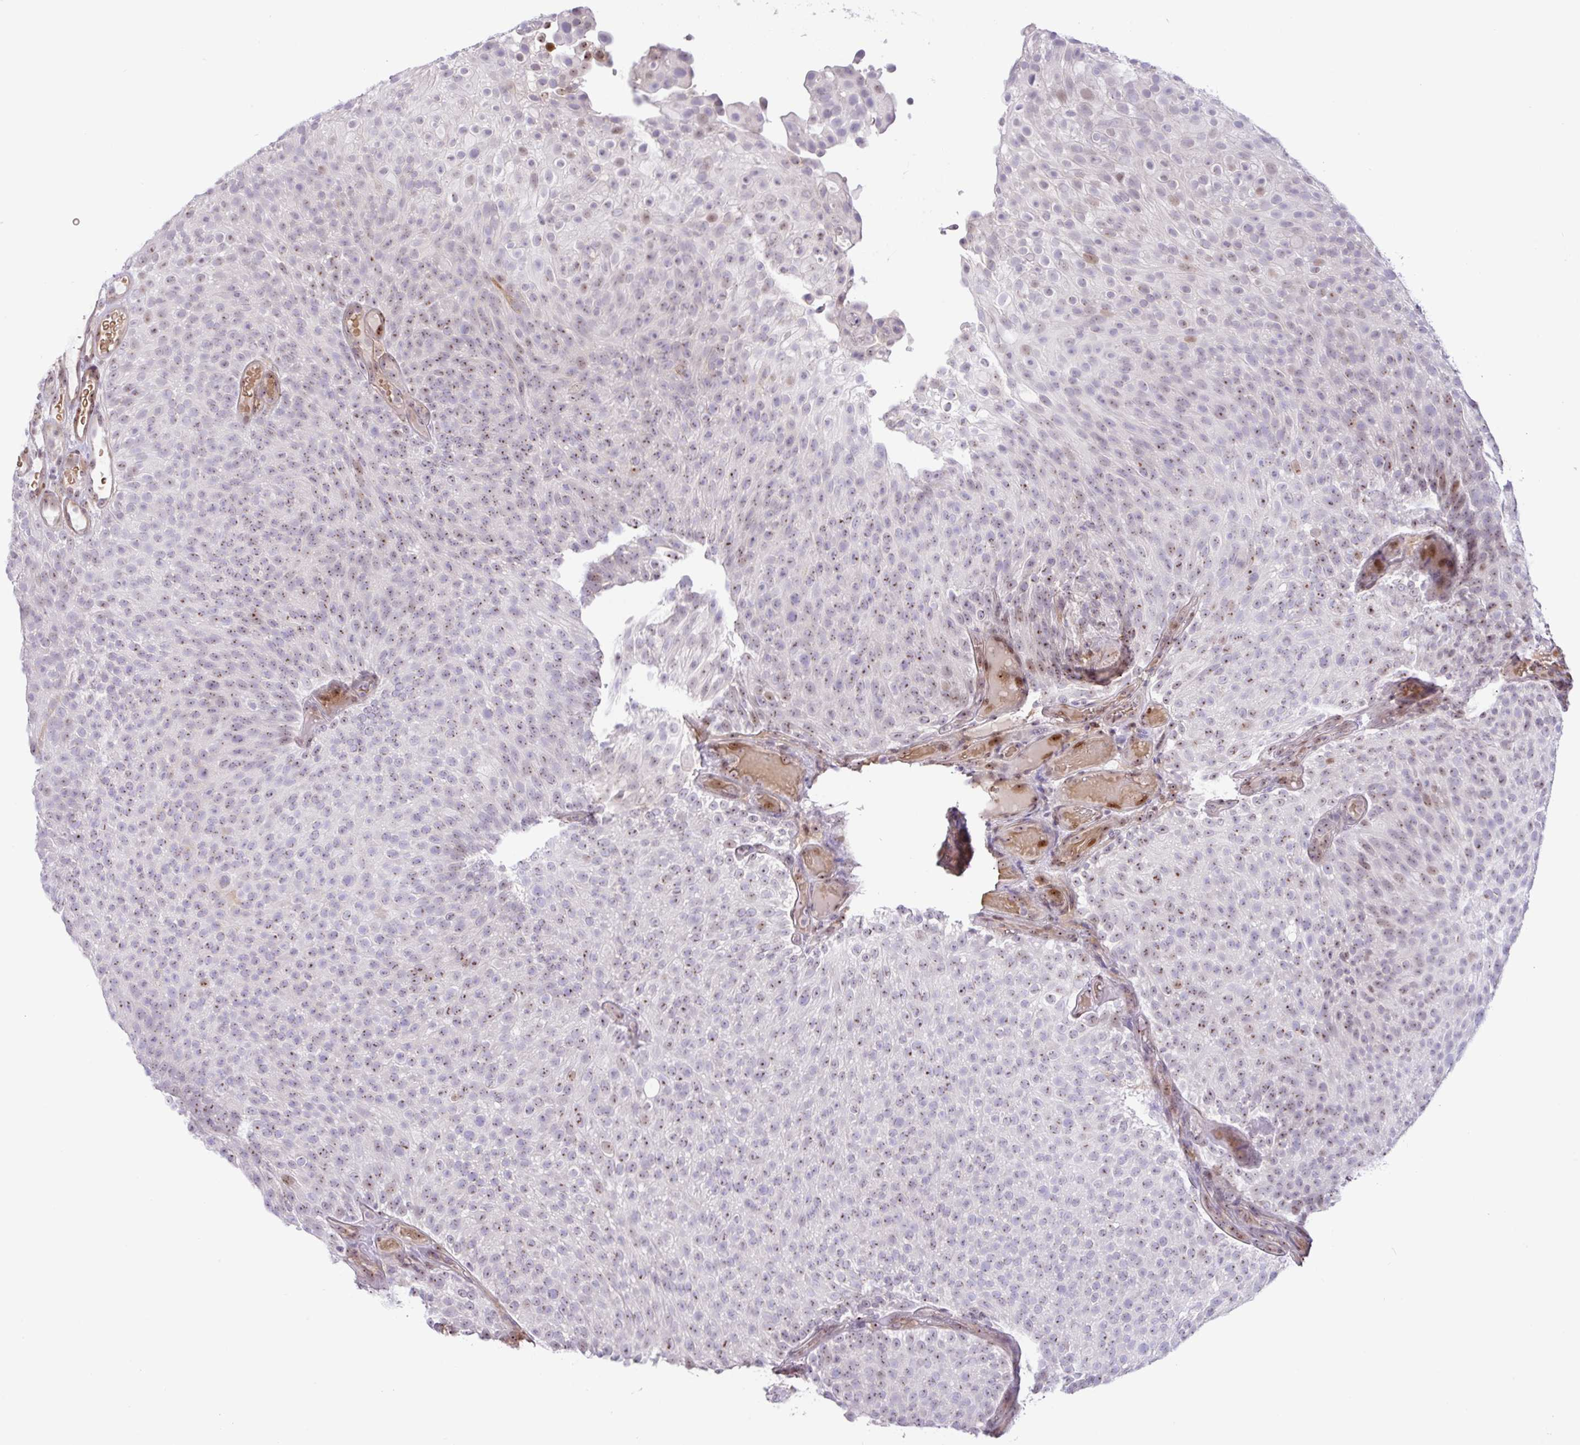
{"staining": {"intensity": "weak", "quantity": "25%-75%", "location": "nuclear"}, "tissue": "urothelial cancer", "cell_type": "Tumor cells", "image_type": "cancer", "snomed": [{"axis": "morphology", "description": "Urothelial carcinoma, Low grade"}, {"axis": "topography", "description": "Urinary bladder"}], "caption": "There is low levels of weak nuclear staining in tumor cells of low-grade urothelial carcinoma, as demonstrated by immunohistochemical staining (brown color).", "gene": "MXRA8", "patient": {"sex": "male", "age": 78}}